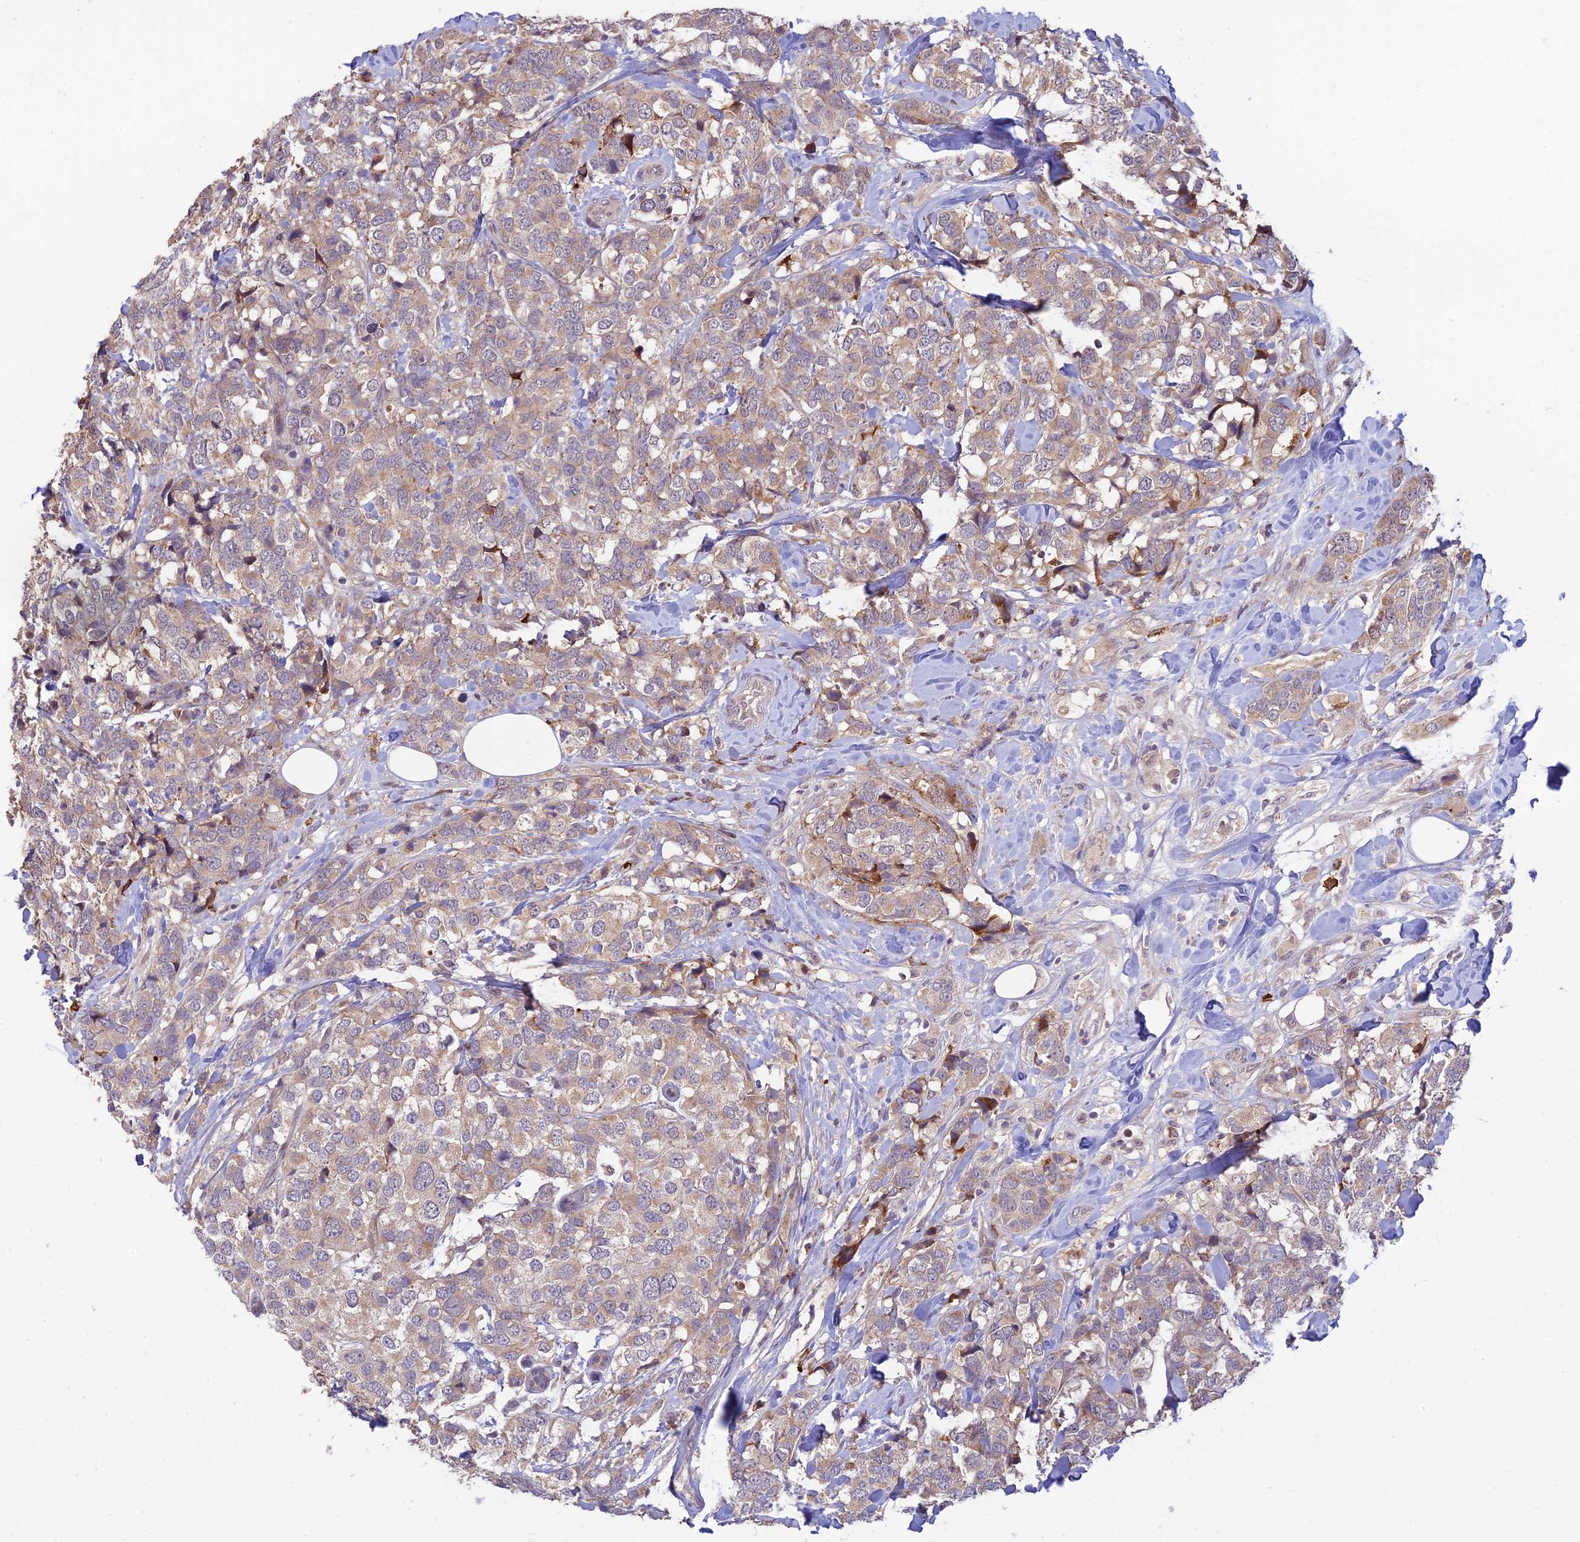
{"staining": {"intensity": "weak", "quantity": ">75%", "location": "cytoplasmic/membranous"}, "tissue": "breast cancer", "cell_type": "Tumor cells", "image_type": "cancer", "snomed": [{"axis": "morphology", "description": "Lobular carcinoma"}, {"axis": "topography", "description": "Breast"}], "caption": "Protein expression analysis of human lobular carcinoma (breast) reveals weak cytoplasmic/membranous positivity in about >75% of tumor cells.", "gene": "ASPDH", "patient": {"sex": "female", "age": 59}}